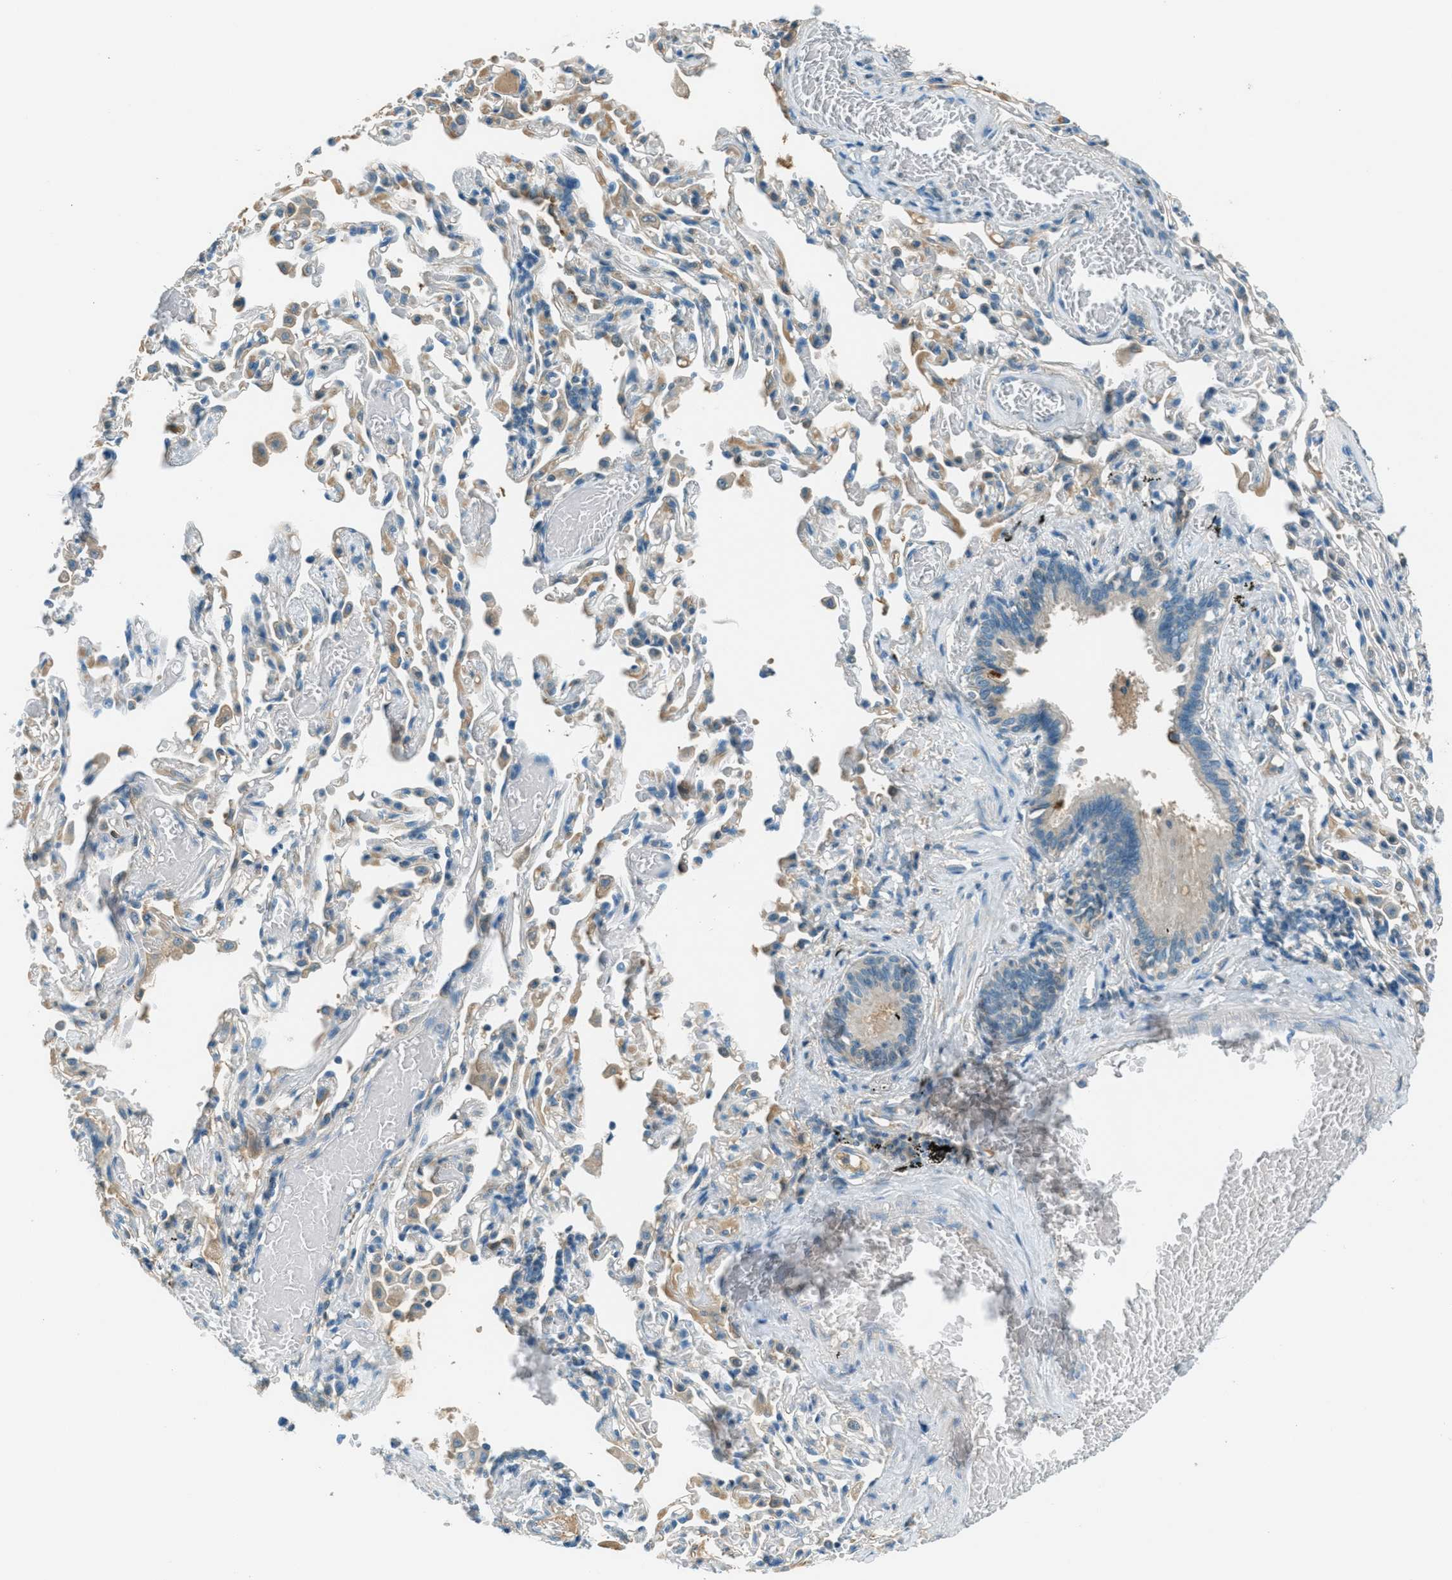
{"staining": {"intensity": "moderate", "quantity": "<25%", "location": "cytoplasmic/membranous"}, "tissue": "bronchus", "cell_type": "Respiratory epithelial cells", "image_type": "normal", "snomed": [{"axis": "morphology", "description": "Normal tissue, NOS"}, {"axis": "morphology", "description": "Inflammation, NOS"}, {"axis": "topography", "description": "Cartilage tissue"}, {"axis": "topography", "description": "Lung"}], "caption": "Brown immunohistochemical staining in unremarkable bronchus exhibits moderate cytoplasmic/membranous positivity in about <25% of respiratory epithelial cells.", "gene": "MSLN", "patient": {"sex": "male", "age": 71}}